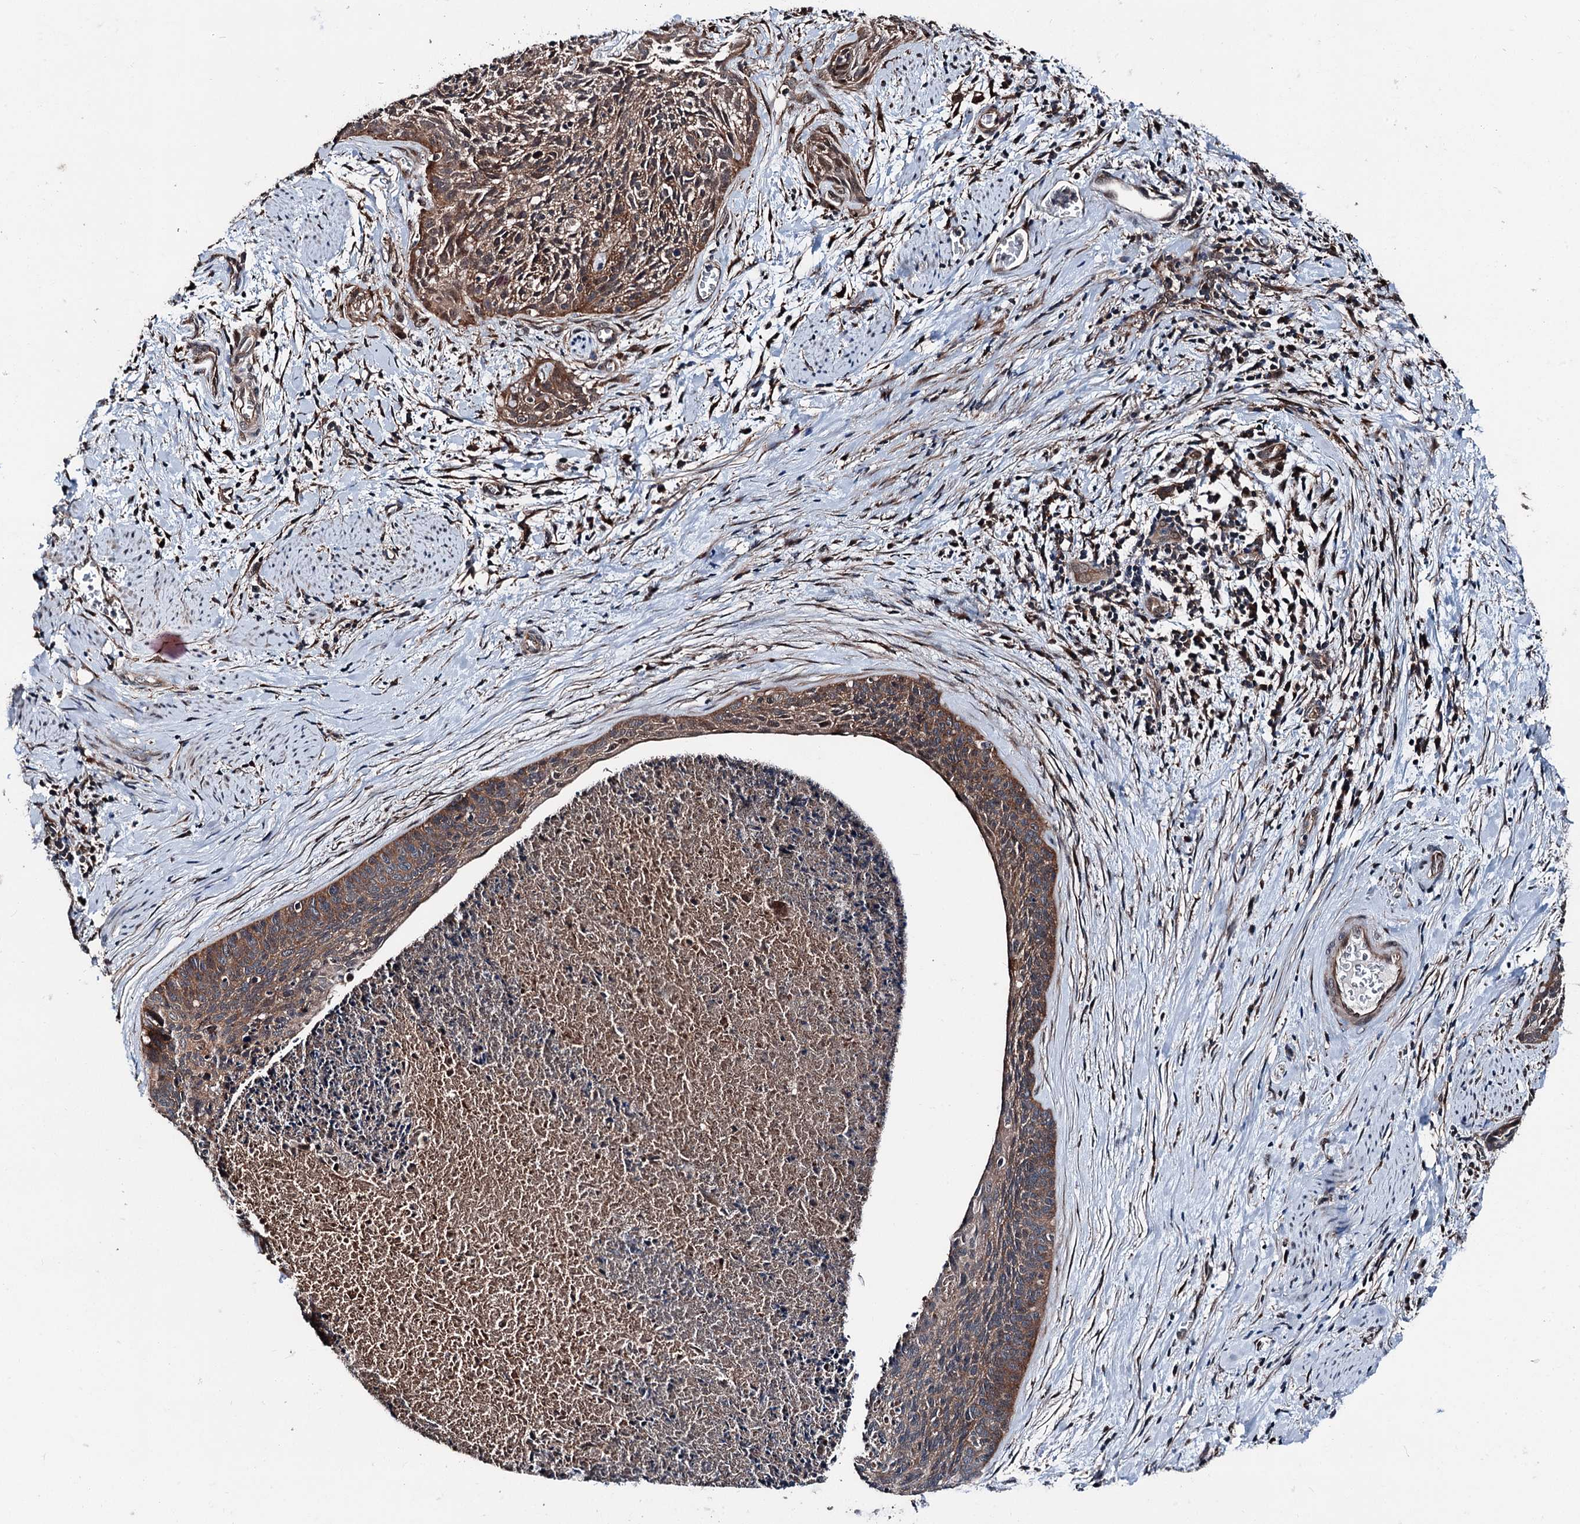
{"staining": {"intensity": "moderate", "quantity": ">75%", "location": "cytoplasmic/membranous"}, "tissue": "cervical cancer", "cell_type": "Tumor cells", "image_type": "cancer", "snomed": [{"axis": "morphology", "description": "Squamous cell carcinoma, NOS"}, {"axis": "topography", "description": "Cervix"}], "caption": "This is an image of IHC staining of squamous cell carcinoma (cervical), which shows moderate staining in the cytoplasmic/membranous of tumor cells.", "gene": "PSMD13", "patient": {"sex": "female", "age": 55}}